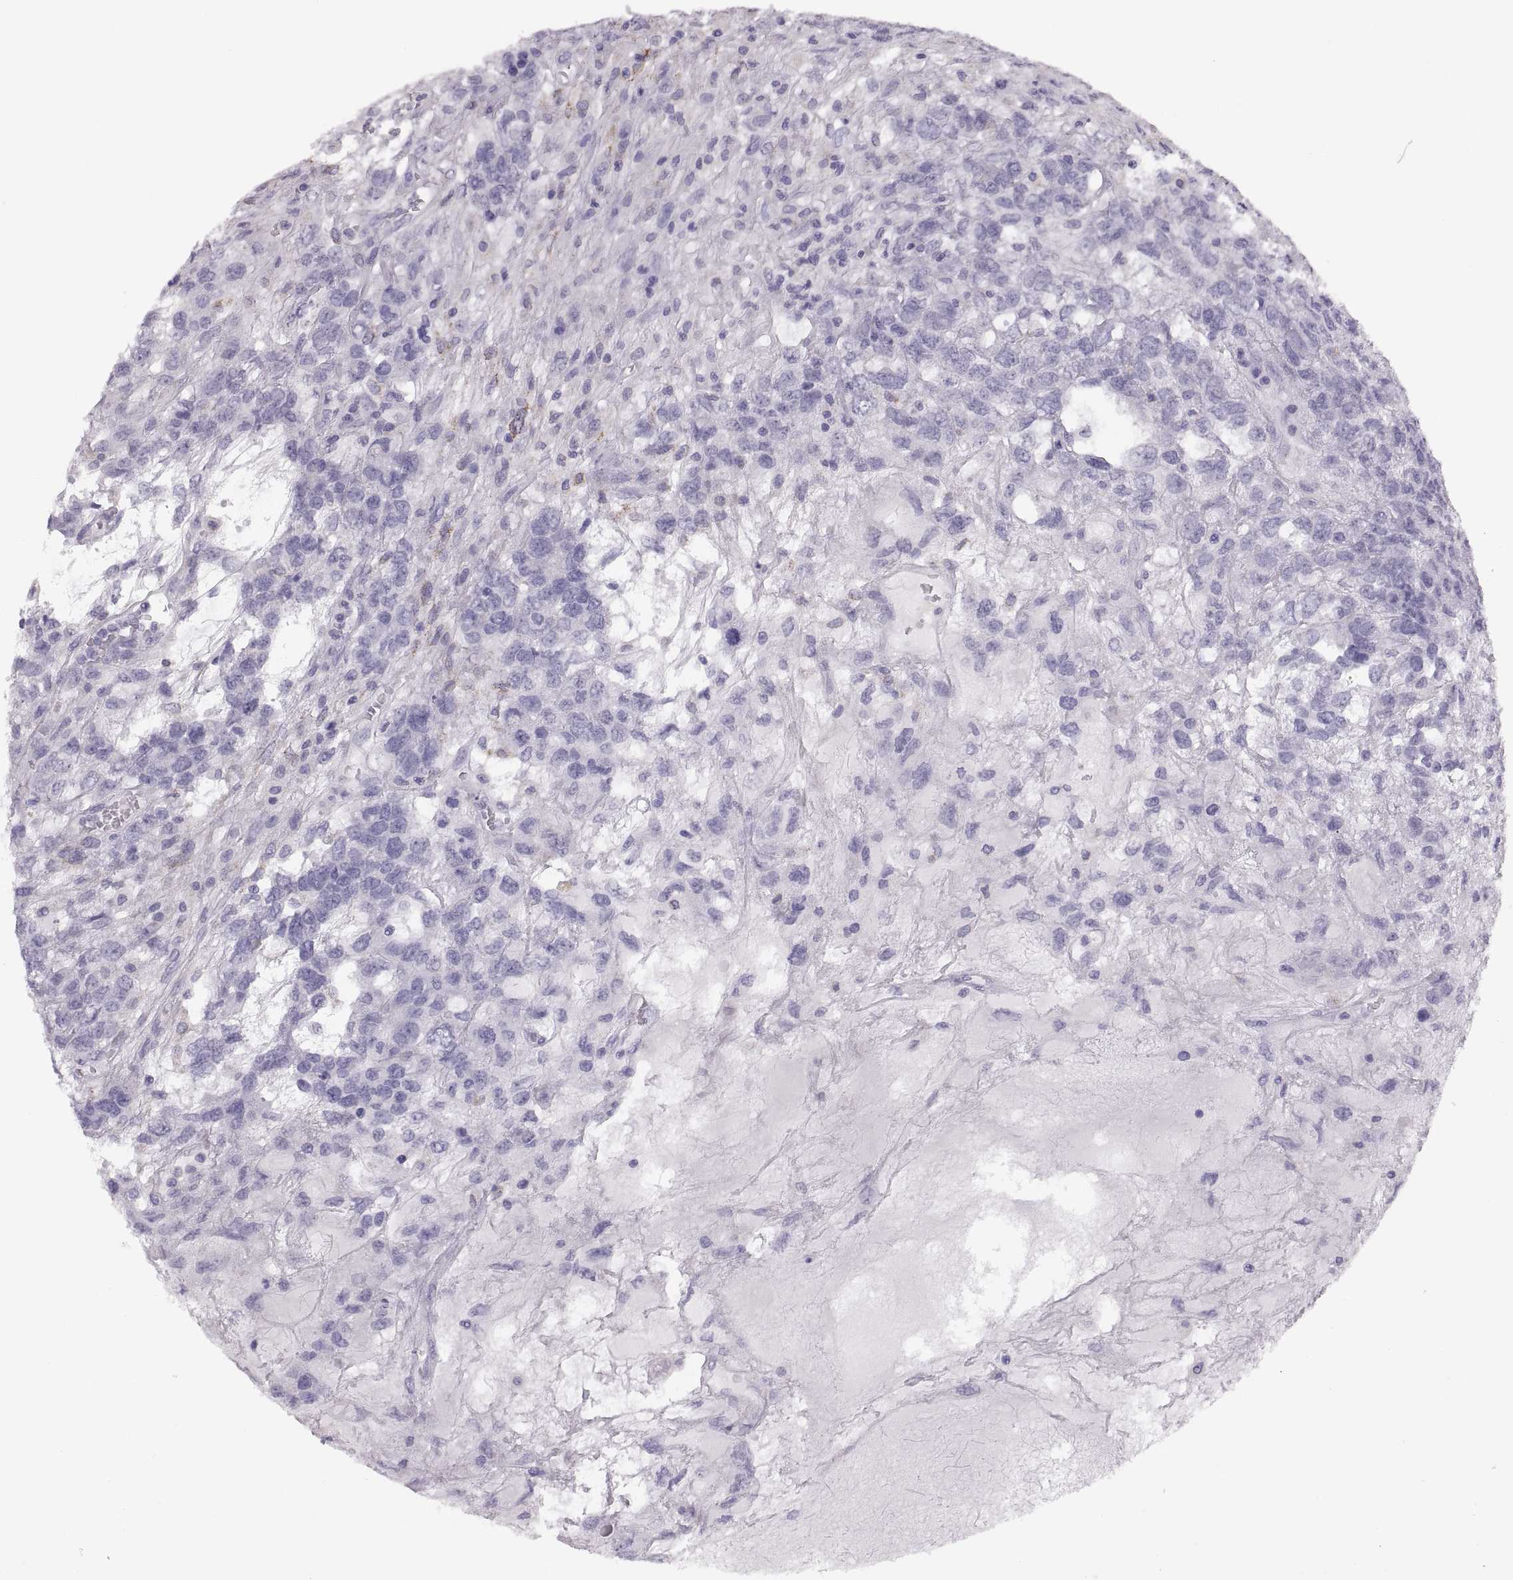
{"staining": {"intensity": "negative", "quantity": "none", "location": "none"}, "tissue": "testis cancer", "cell_type": "Tumor cells", "image_type": "cancer", "snomed": [{"axis": "morphology", "description": "Seminoma, NOS"}, {"axis": "topography", "description": "Testis"}], "caption": "Human testis cancer (seminoma) stained for a protein using immunohistochemistry reveals no expression in tumor cells.", "gene": "COL9A3", "patient": {"sex": "male", "age": 52}}